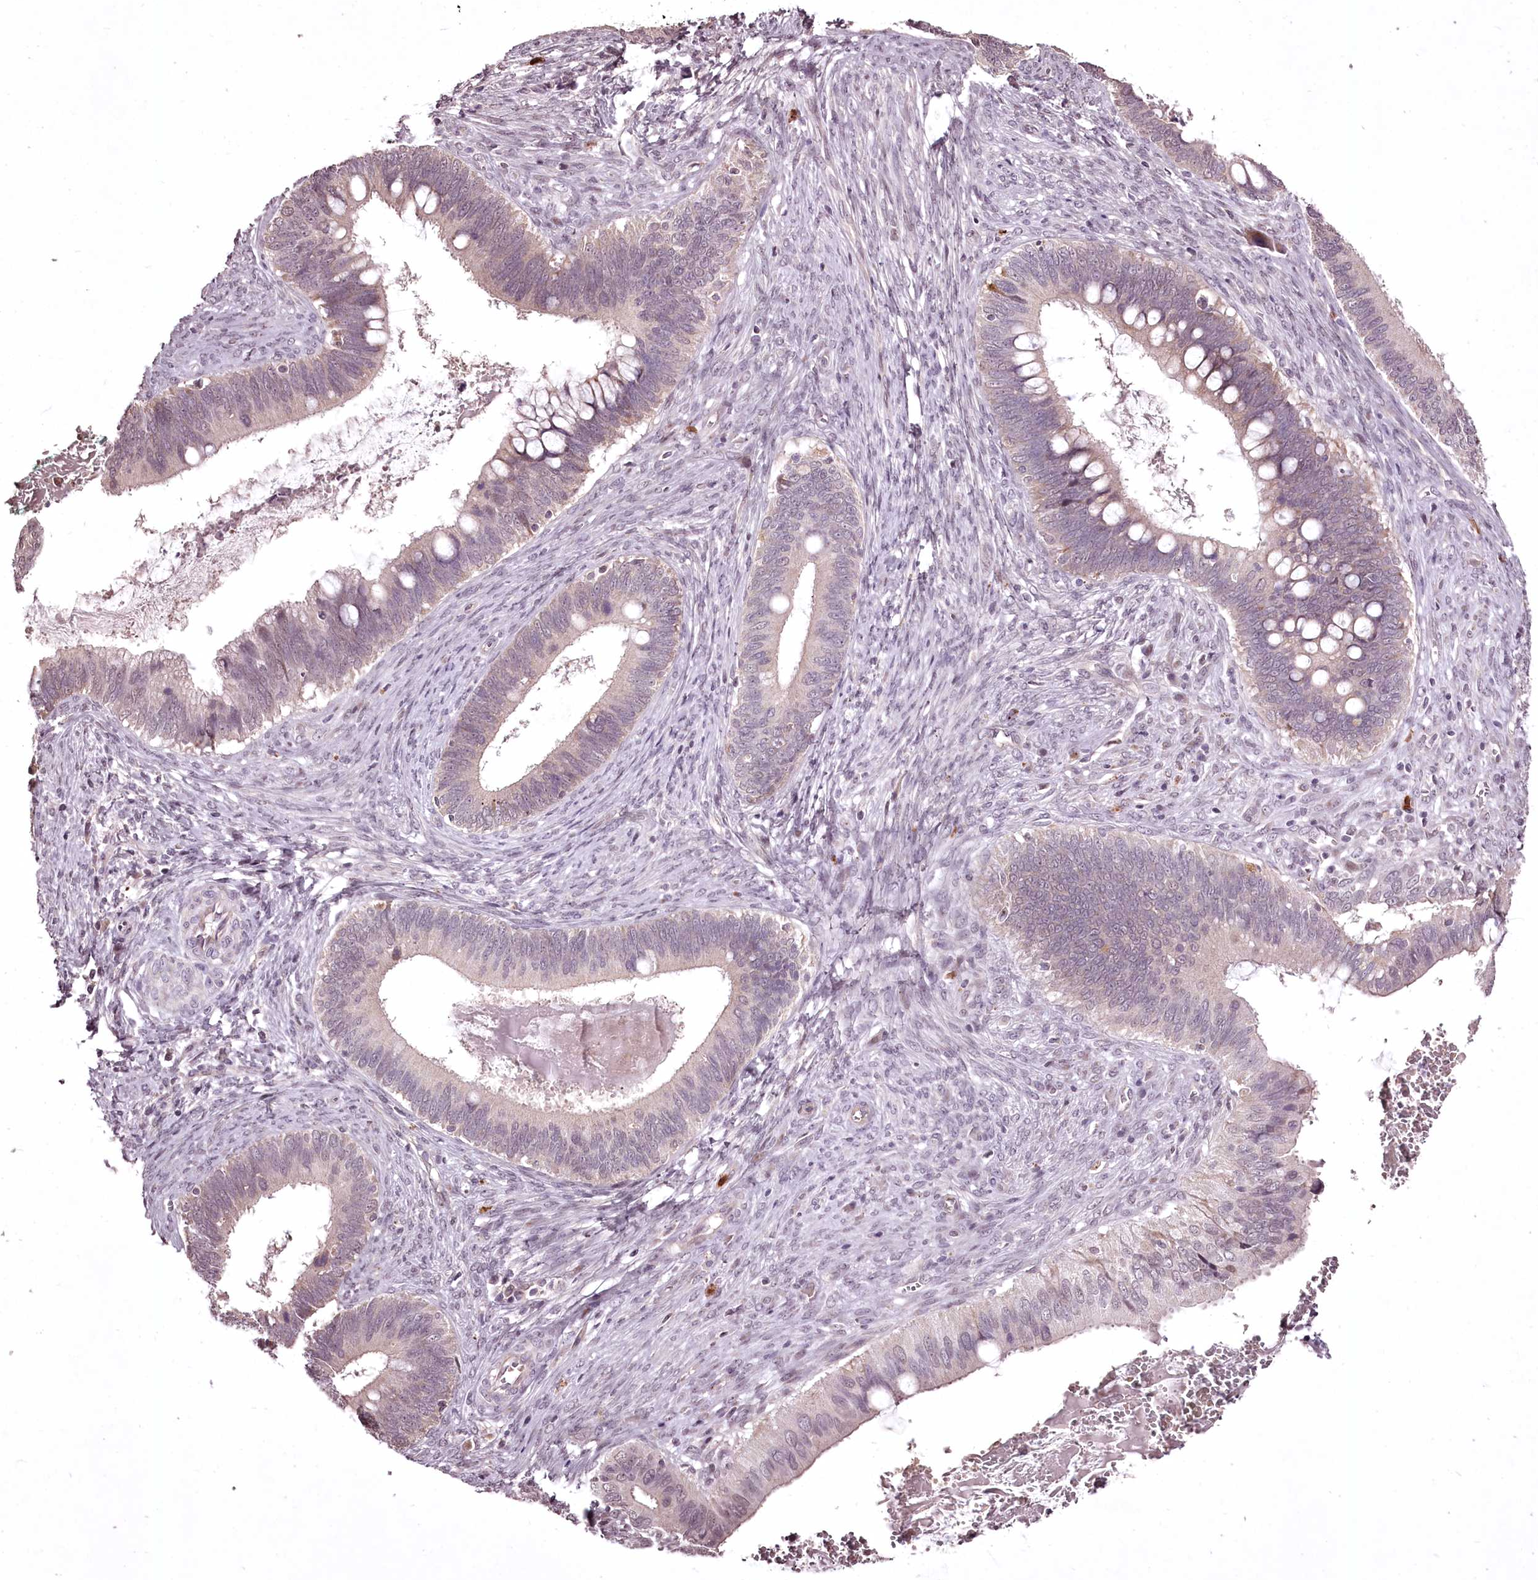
{"staining": {"intensity": "negative", "quantity": "none", "location": "none"}, "tissue": "cervical cancer", "cell_type": "Tumor cells", "image_type": "cancer", "snomed": [{"axis": "morphology", "description": "Adenocarcinoma, NOS"}, {"axis": "topography", "description": "Cervix"}], "caption": "Tumor cells show no significant positivity in adenocarcinoma (cervical). (Brightfield microscopy of DAB immunohistochemistry at high magnification).", "gene": "ADRA1D", "patient": {"sex": "female", "age": 42}}